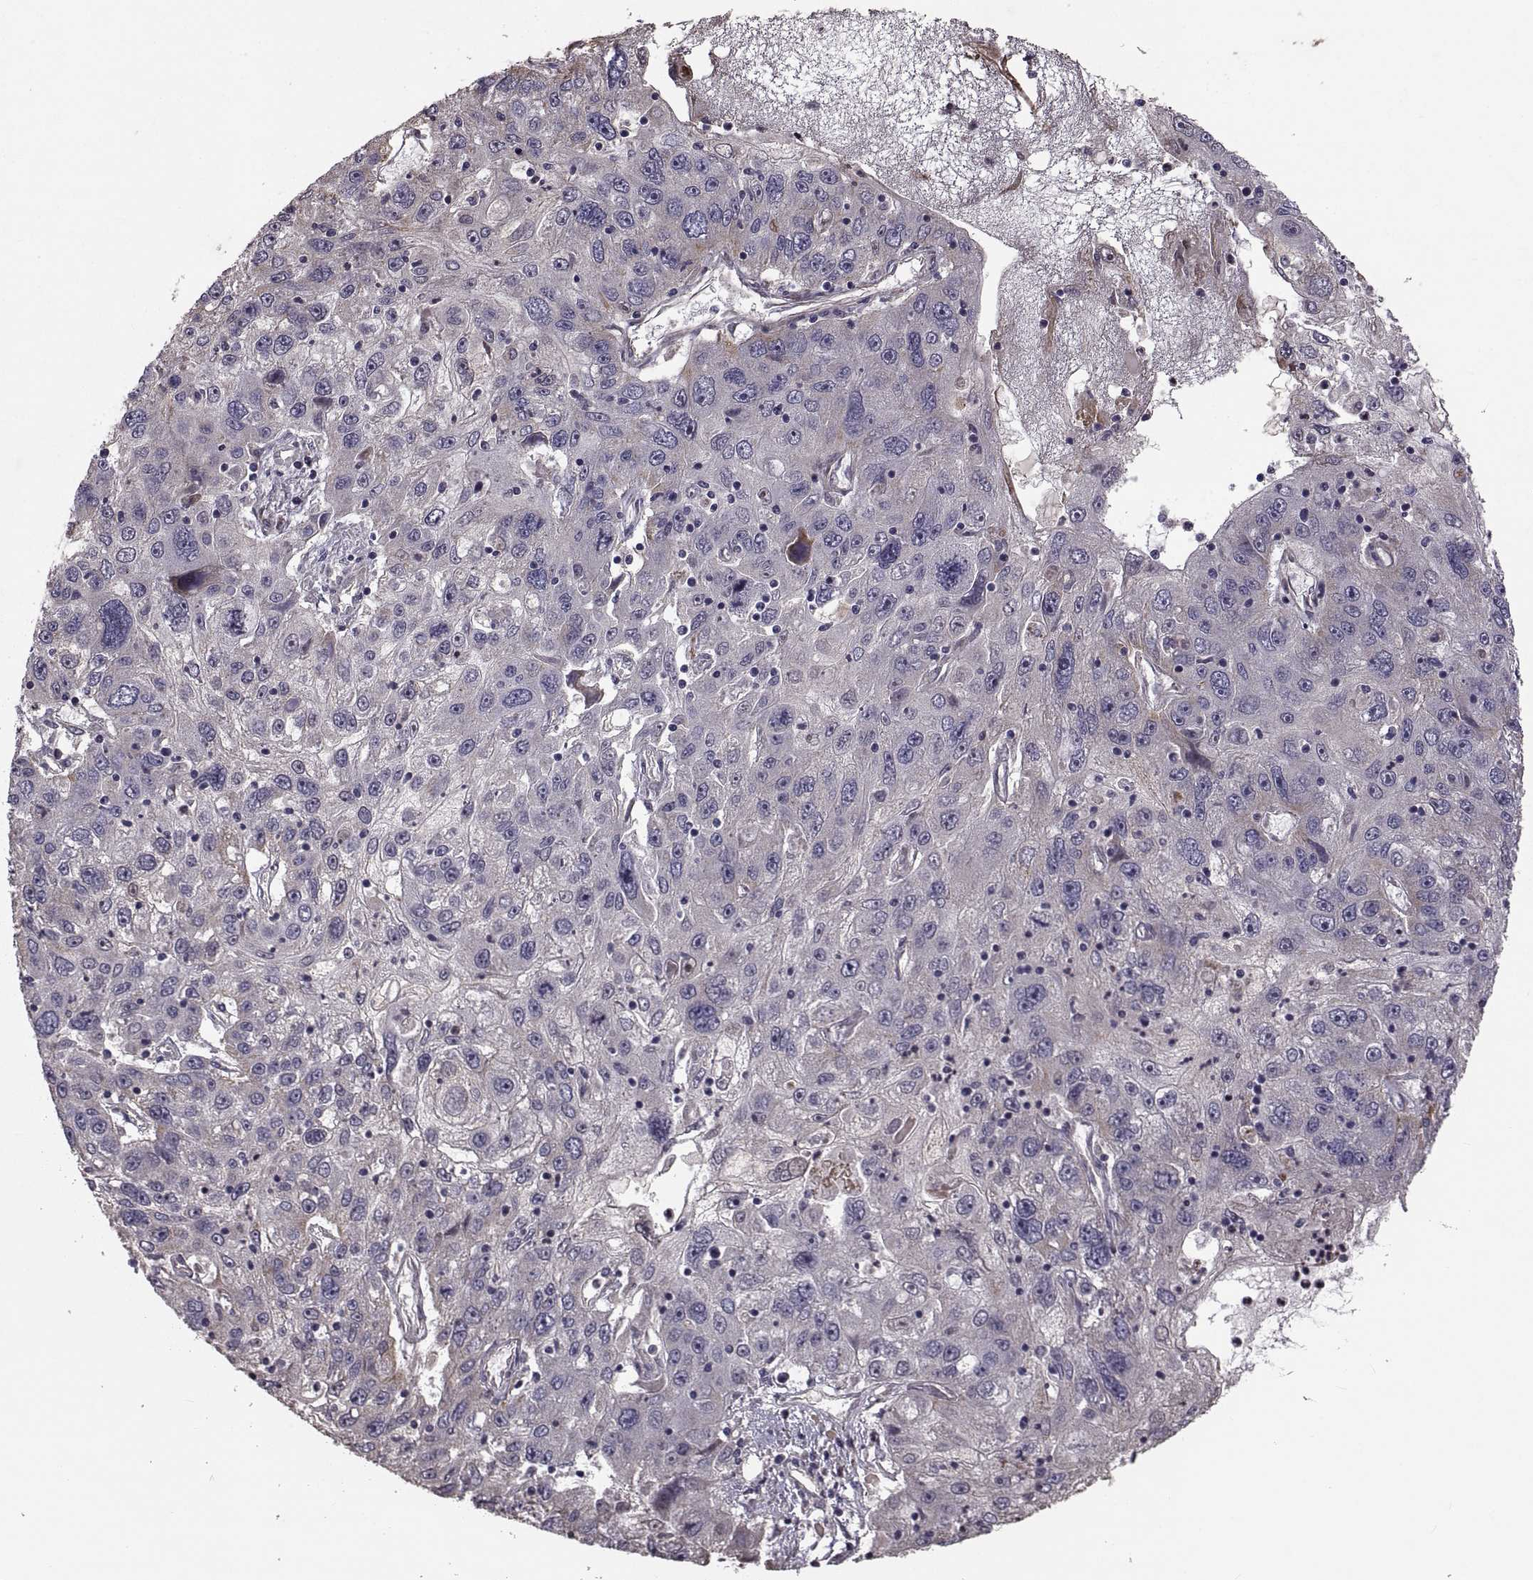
{"staining": {"intensity": "negative", "quantity": "none", "location": "none"}, "tissue": "stomach cancer", "cell_type": "Tumor cells", "image_type": "cancer", "snomed": [{"axis": "morphology", "description": "Adenocarcinoma, NOS"}, {"axis": "topography", "description": "Stomach"}], "caption": "A histopathology image of human stomach adenocarcinoma is negative for staining in tumor cells.", "gene": "PMM2", "patient": {"sex": "male", "age": 56}}